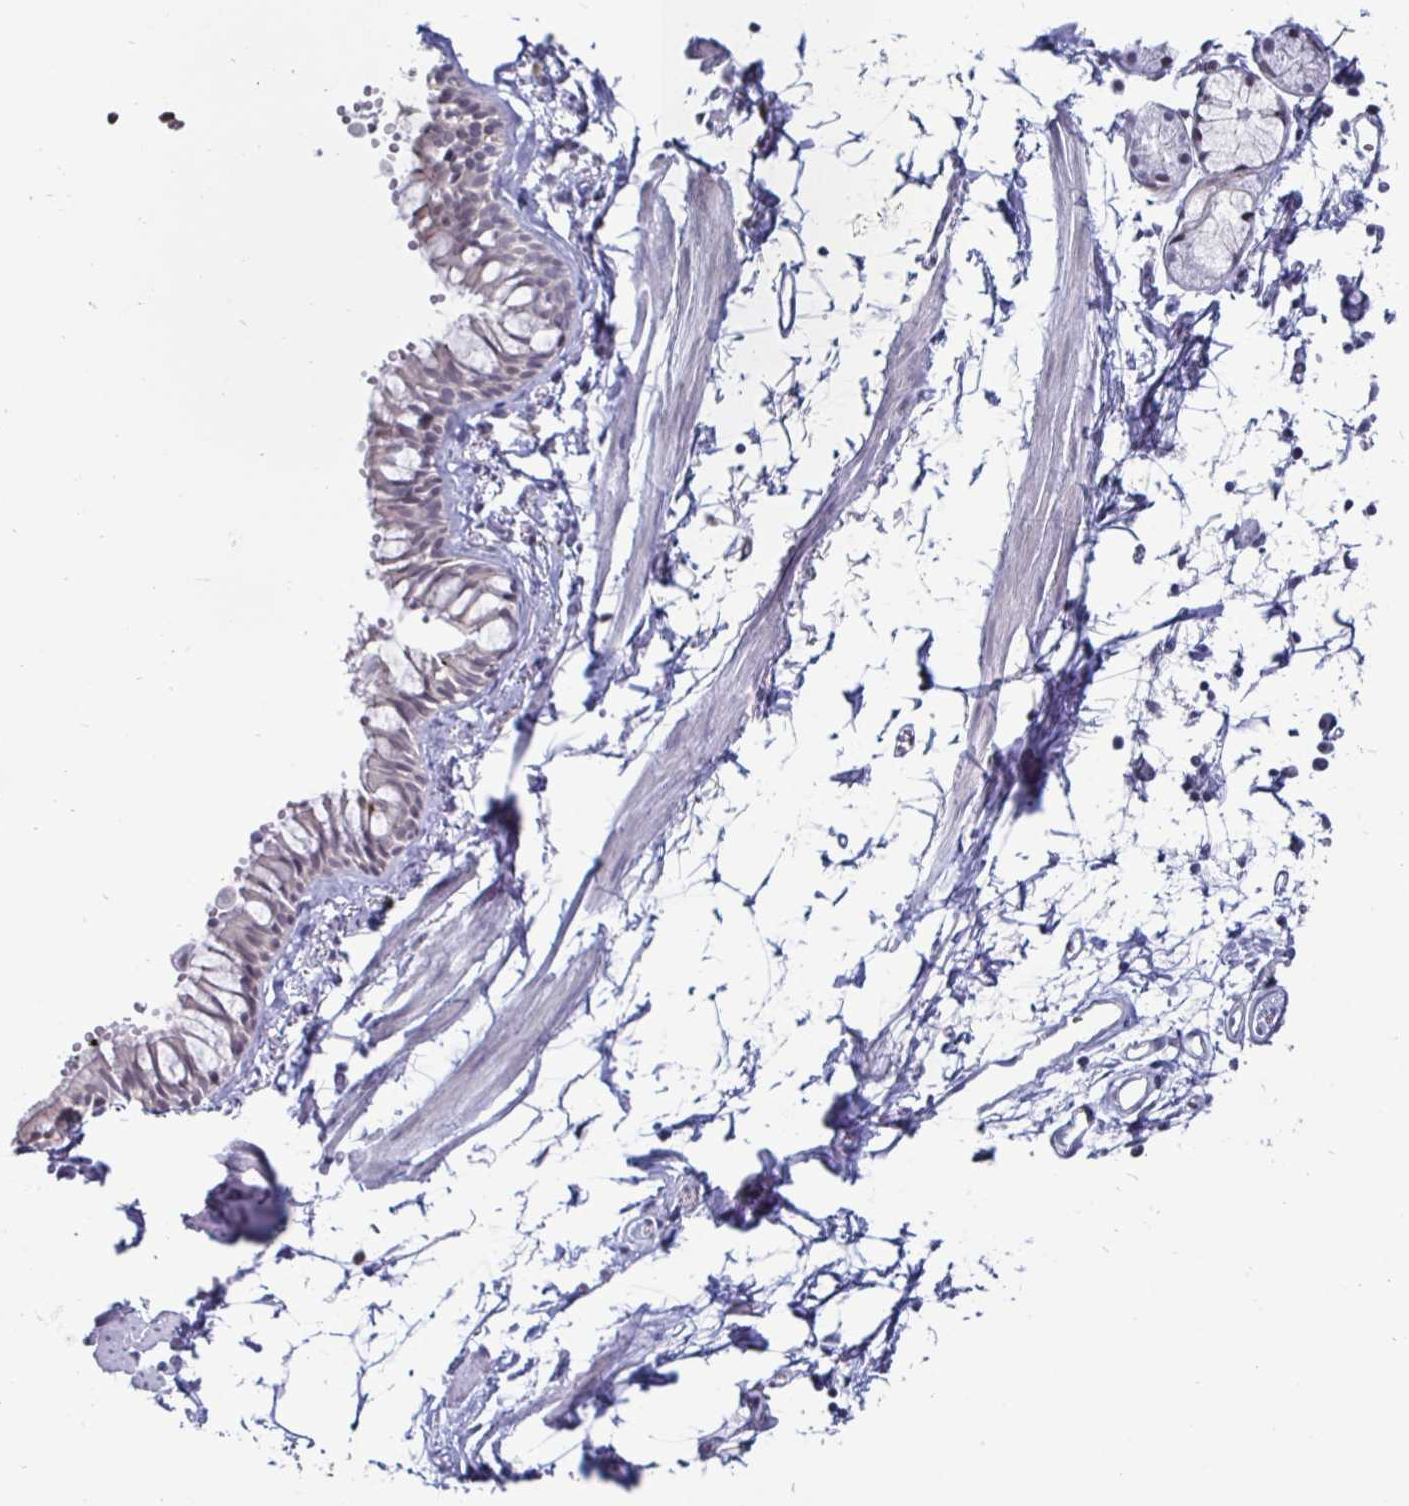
{"staining": {"intensity": "weak", "quantity": "<25%", "location": "cytoplasmic/membranous"}, "tissue": "bronchus", "cell_type": "Respiratory epithelial cells", "image_type": "normal", "snomed": [{"axis": "morphology", "description": "Normal tissue, NOS"}, {"axis": "topography", "description": "Cartilage tissue"}, {"axis": "topography", "description": "Bronchus"}], "caption": "Histopathology image shows no protein staining in respiratory epithelial cells of unremarkable bronchus. (DAB (3,3'-diaminobenzidine) immunohistochemistry (IHC) visualized using brightfield microscopy, high magnification).", "gene": "OOSP2", "patient": {"sex": "female", "age": 59}}